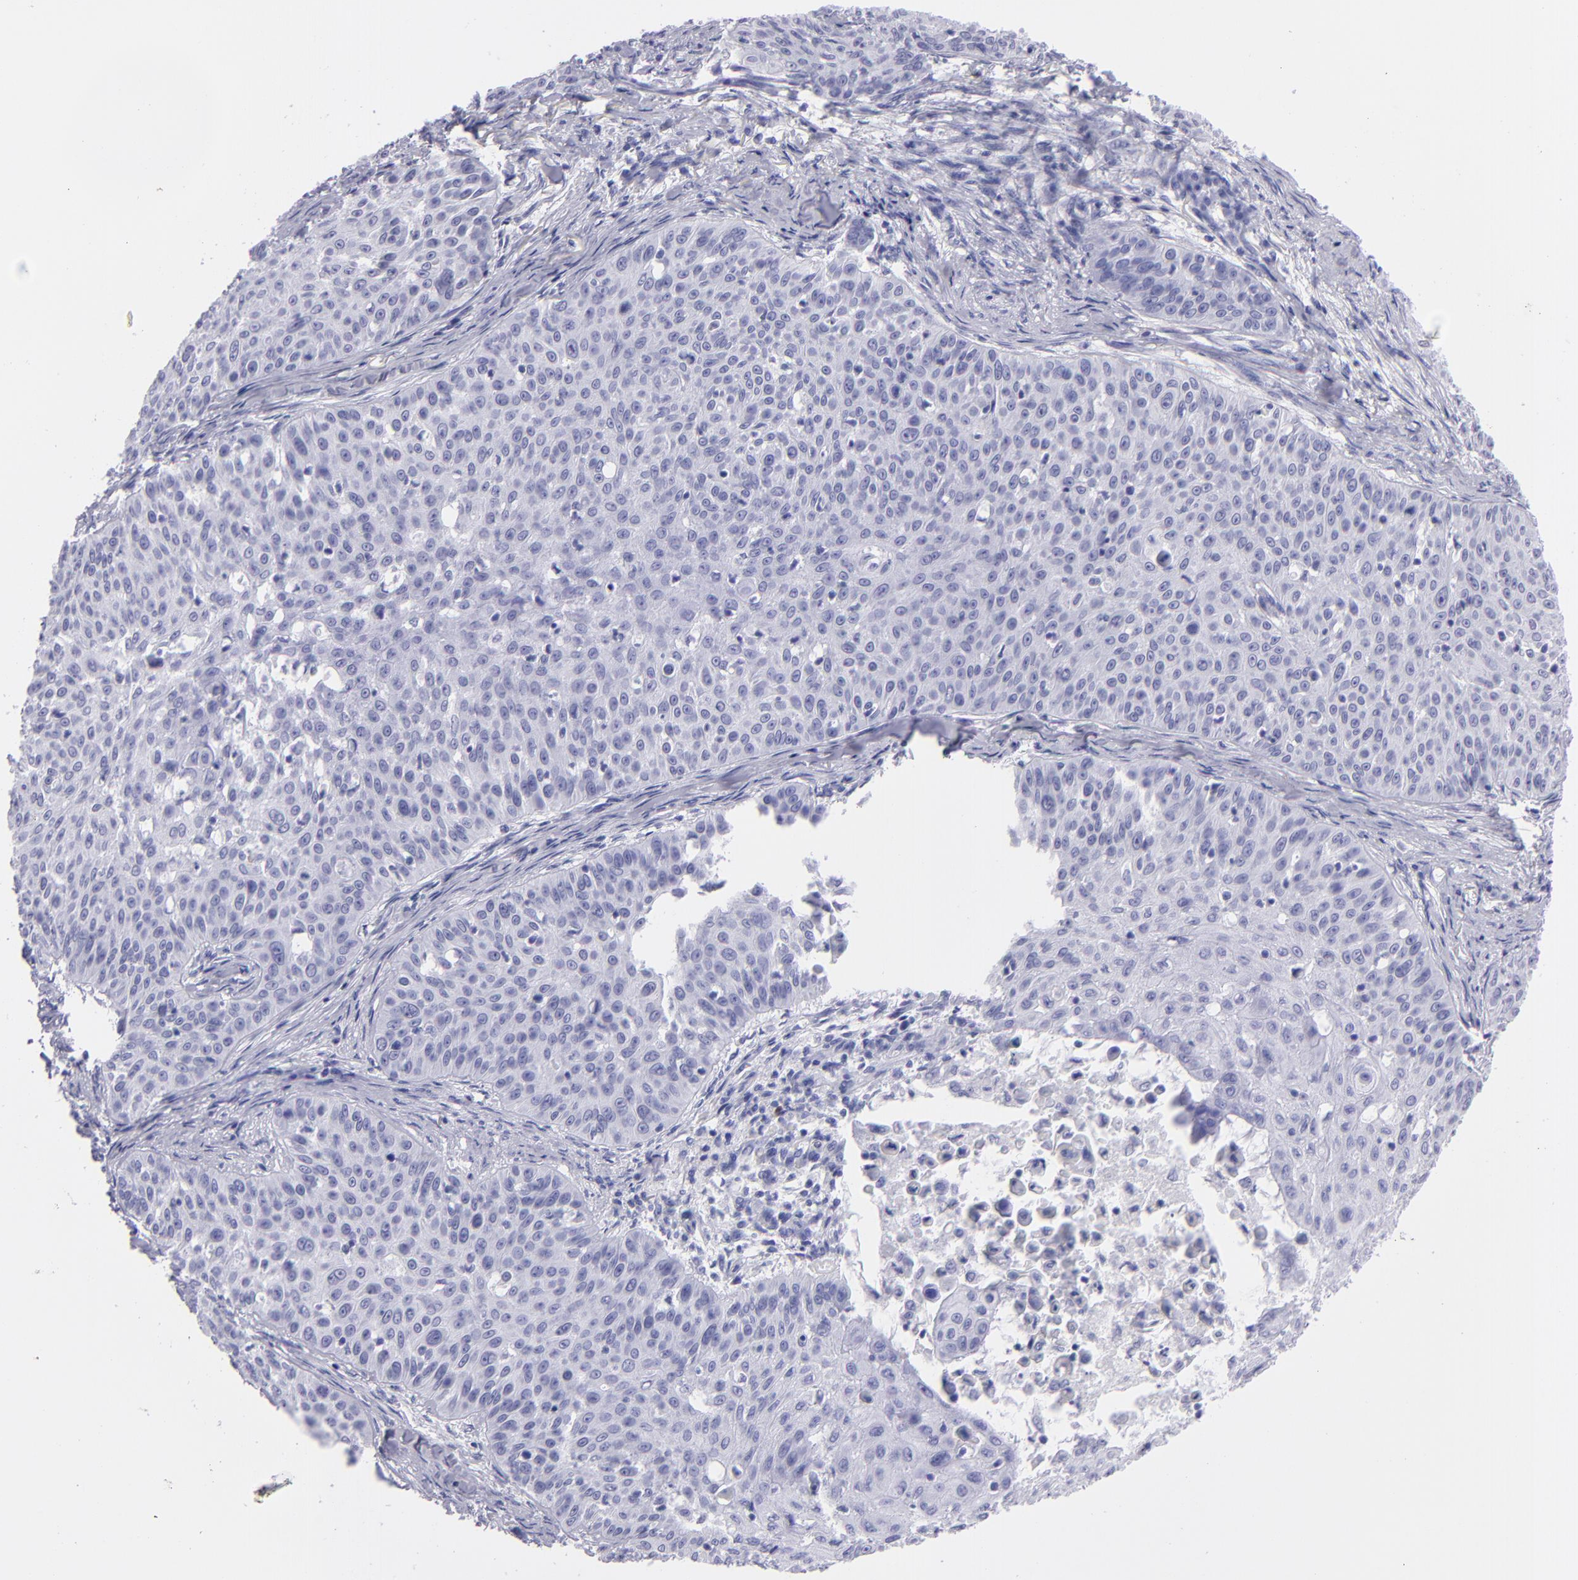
{"staining": {"intensity": "negative", "quantity": "none", "location": "none"}, "tissue": "skin cancer", "cell_type": "Tumor cells", "image_type": "cancer", "snomed": [{"axis": "morphology", "description": "Squamous cell carcinoma, NOS"}, {"axis": "topography", "description": "Skin"}], "caption": "IHC micrograph of skin cancer (squamous cell carcinoma) stained for a protein (brown), which shows no positivity in tumor cells.", "gene": "PVALB", "patient": {"sex": "male", "age": 82}}